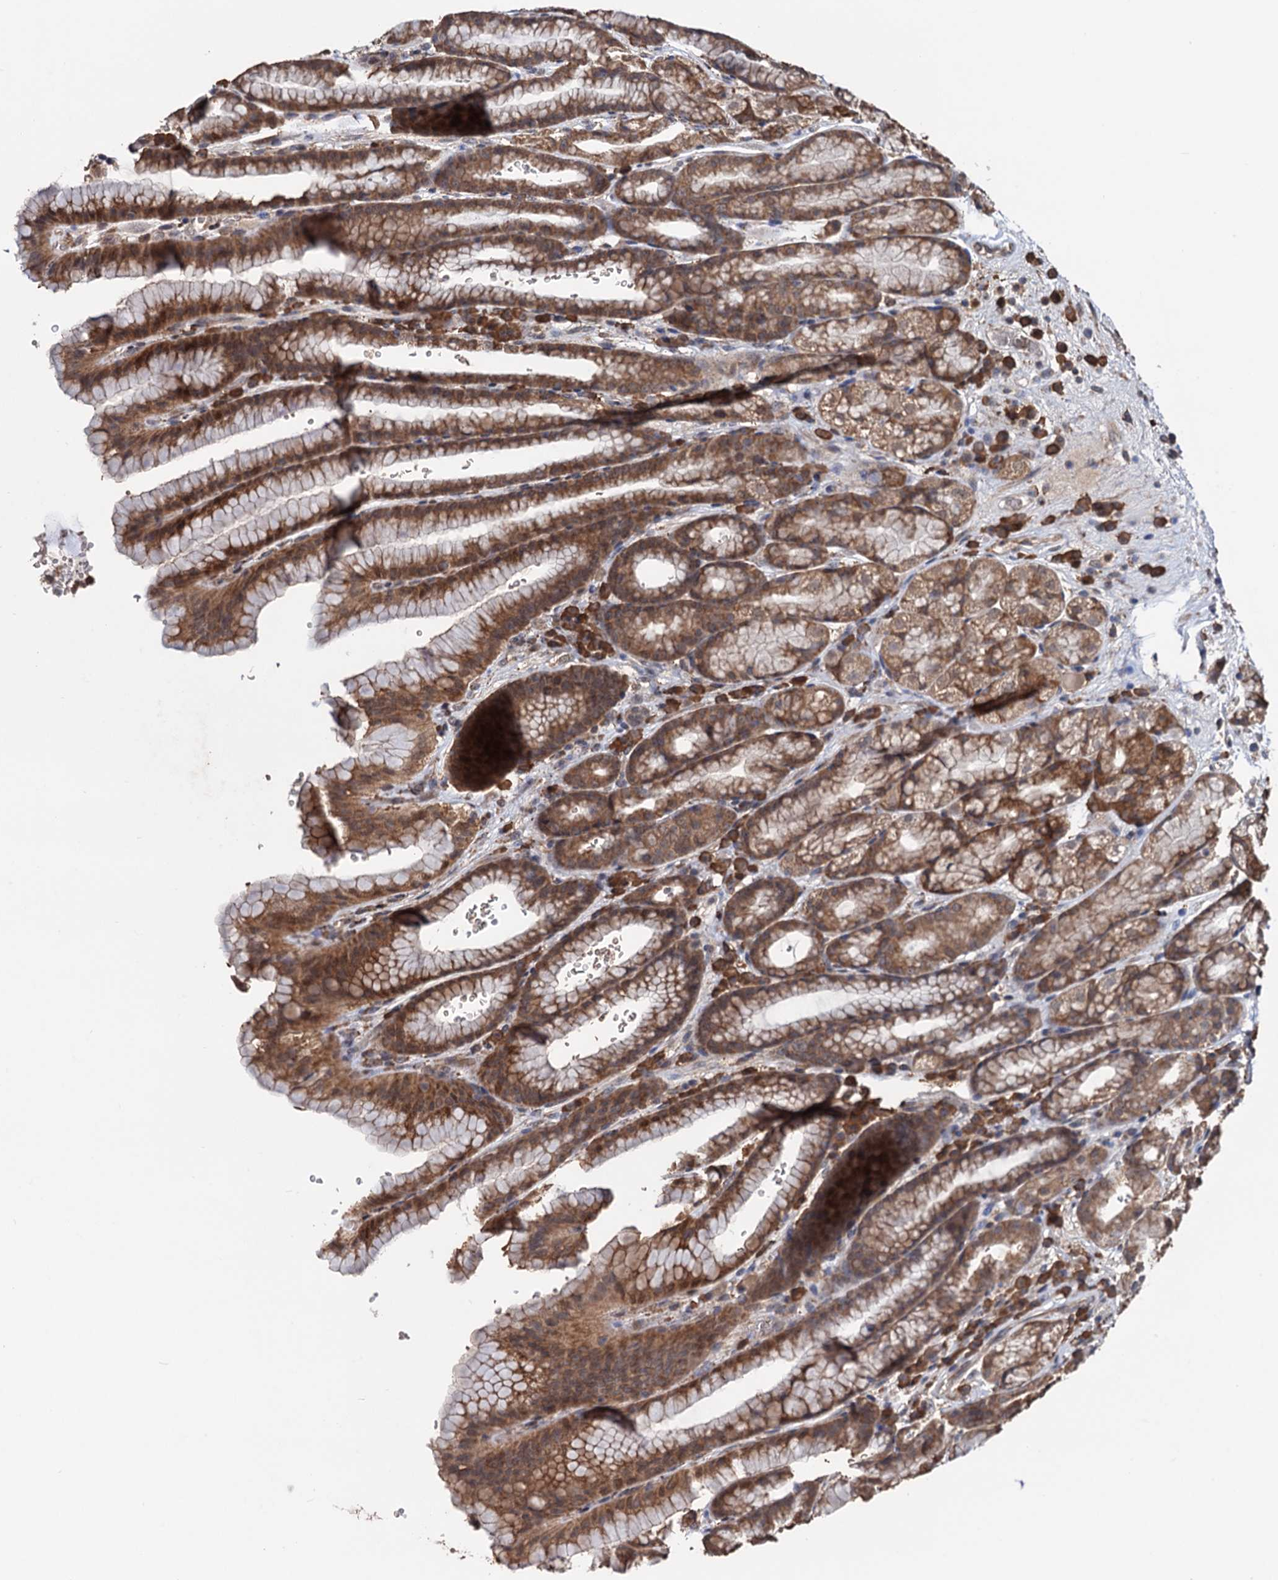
{"staining": {"intensity": "strong", "quantity": ">75%", "location": "cytoplasmic/membranous"}, "tissue": "stomach", "cell_type": "Glandular cells", "image_type": "normal", "snomed": [{"axis": "morphology", "description": "Normal tissue, NOS"}, {"axis": "morphology", "description": "Adenocarcinoma, NOS"}, {"axis": "topography", "description": "Stomach"}], "caption": "A high amount of strong cytoplasmic/membranous positivity is present in approximately >75% of glandular cells in unremarkable stomach.", "gene": "TBC1D12", "patient": {"sex": "male", "age": 57}}